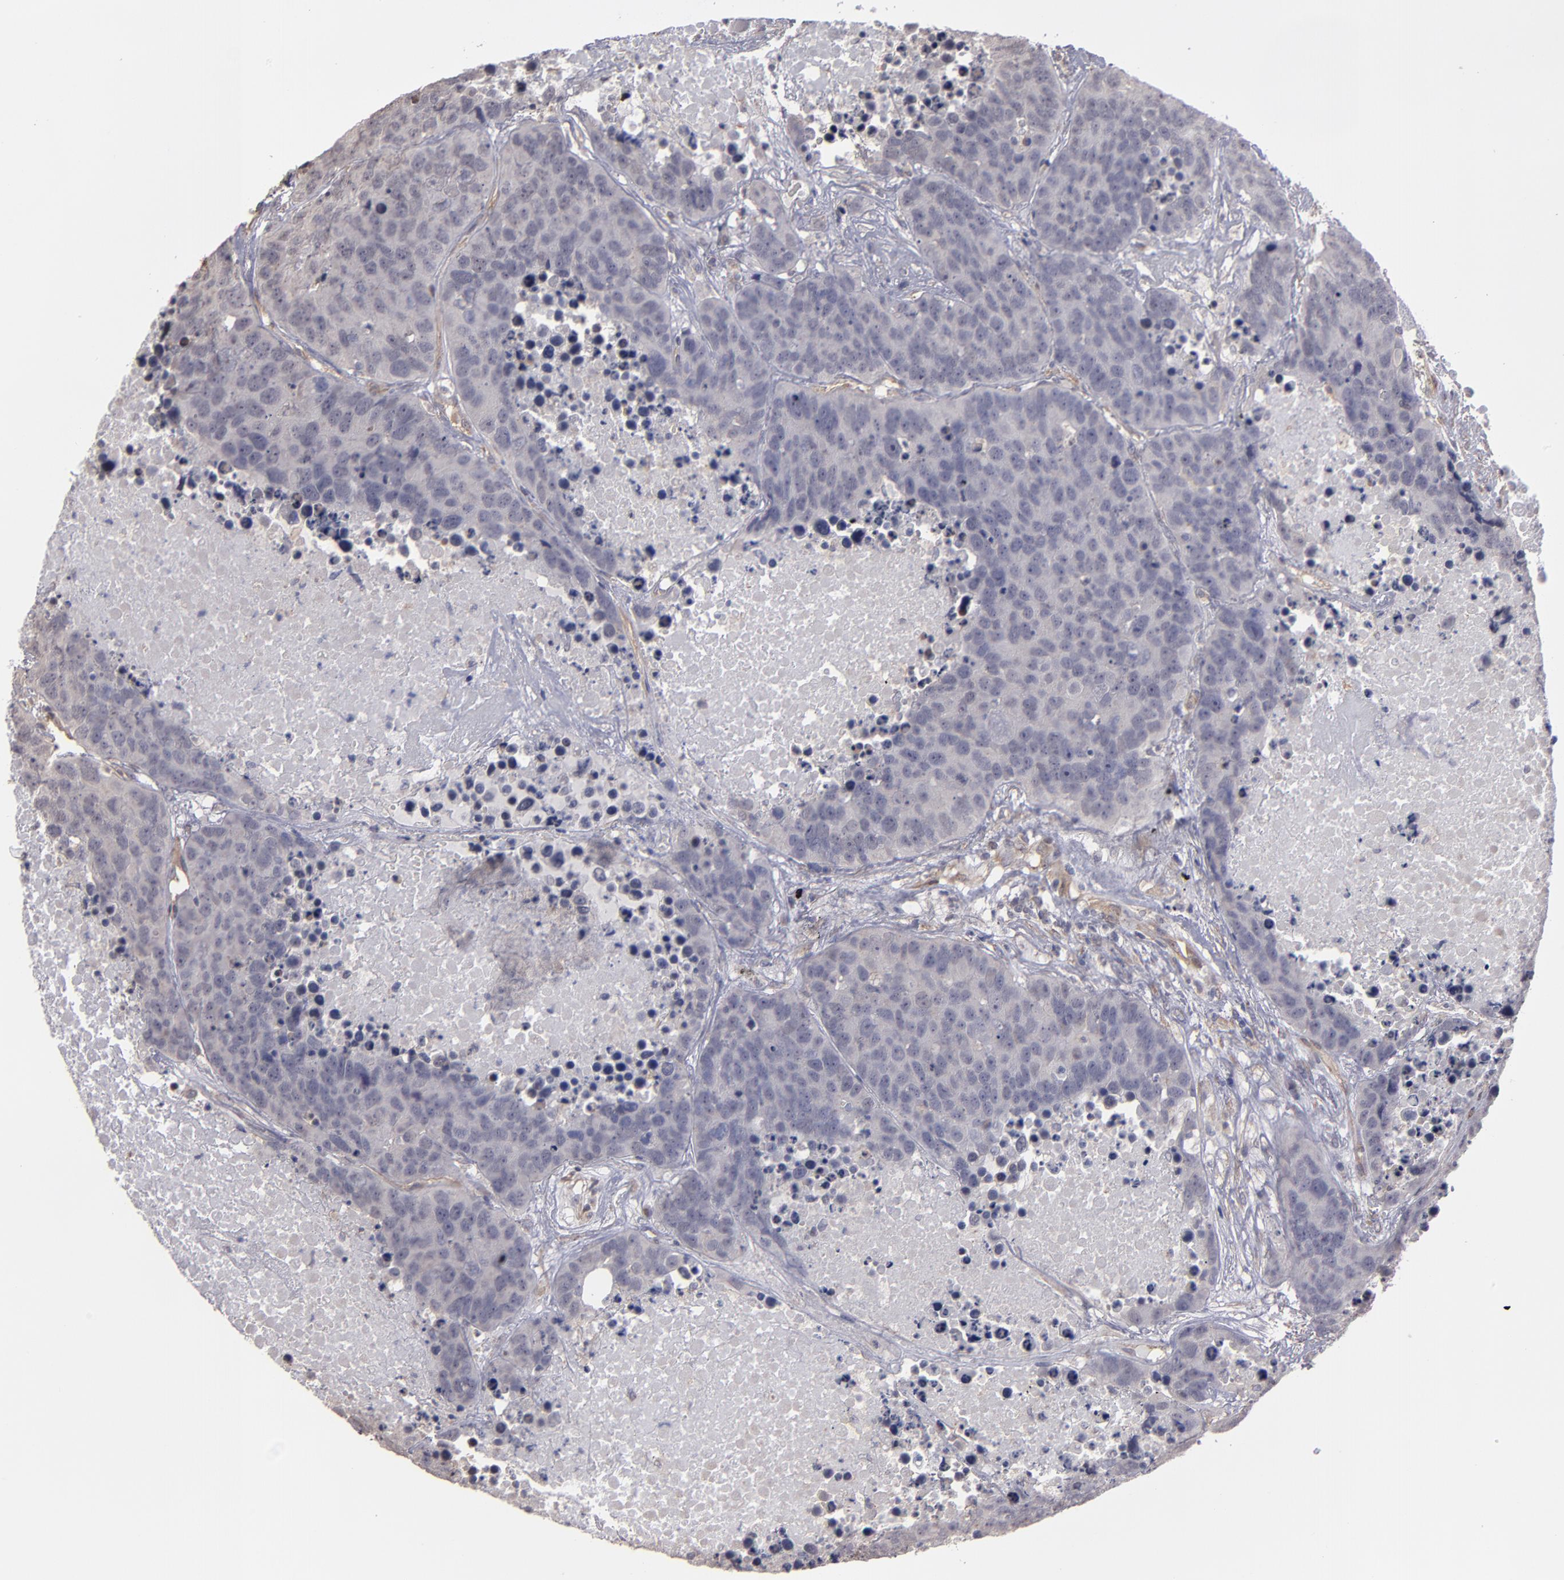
{"staining": {"intensity": "weak", "quantity": ">75%", "location": "cytoplasmic/membranous"}, "tissue": "carcinoid", "cell_type": "Tumor cells", "image_type": "cancer", "snomed": [{"axis": "morphology", "description": "Carcinoid, malignant, NOS"}, {"axis": "topography", "description": "Lung"}], "caption": "Carcinoid tissue reveals weak cytoplasmic/membranous staining in approximately >75% of tumor cells, visualized by immunohistochemistry. Using DAB (brown) and hematoxylin (blue) stains, captured at high magnification using brightfield microscopy.", "gene": "NDRG2", "patient": {"sex": "male", "age": 60}}